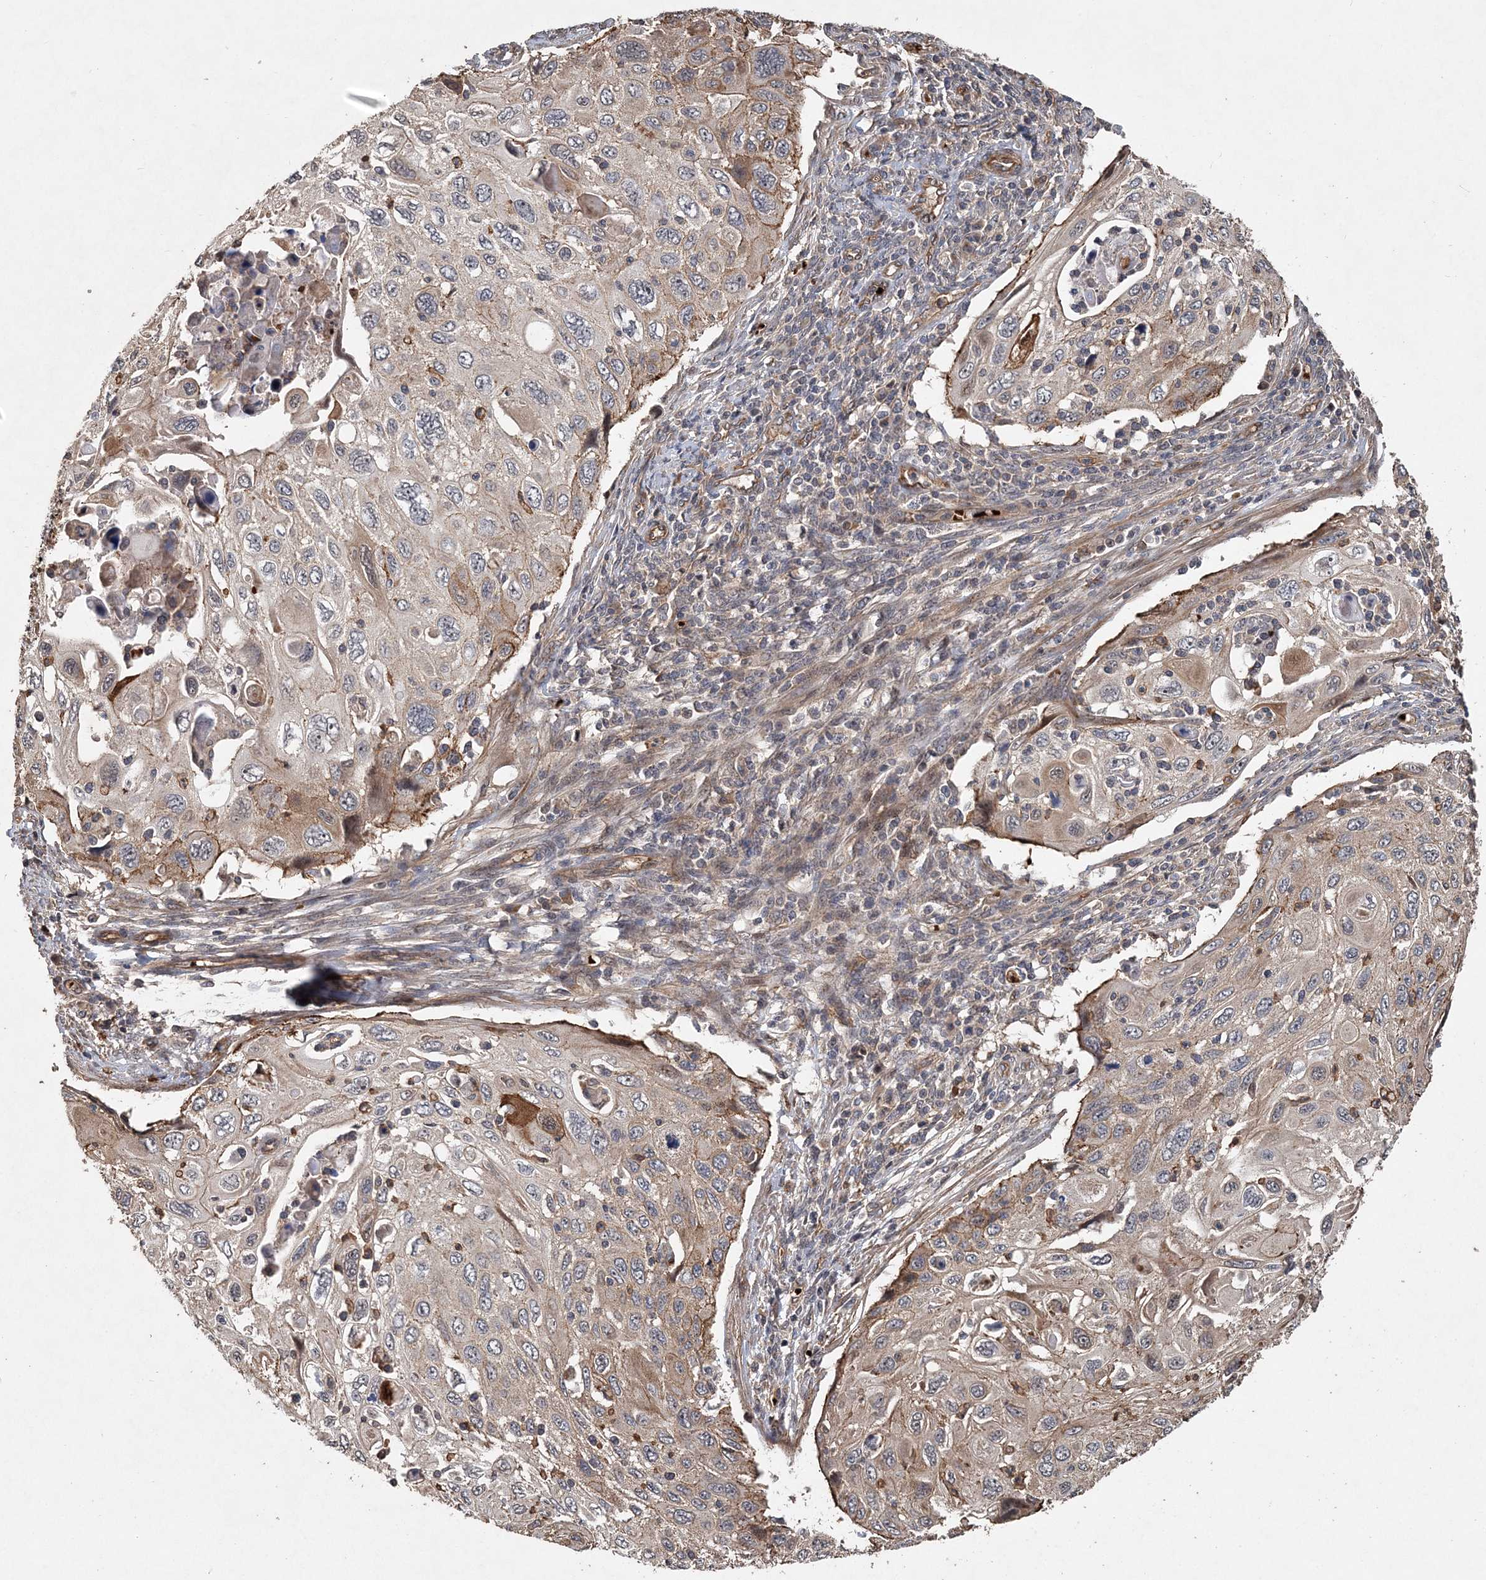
{"staining": {"intensity": "moderate", "quantity": ">75%", "location": "cytoplasmic/membranous"}, "tissue": "cervical cancer", "cell_type": "Tumor cells", "image_type": "cancer", "snomed": [{"axis": "morphology", "description": "Squamous cell carcinoma, NOS"}, {"axis": "topography", "description": "Cervix"}], "caption": "This histopathology image reveals squamous cell carcinoma (cervical) stained with immunohistochemistry to label a protein in brown. The cytoplasmic/membranous of tumor cells show moderate positivity for the protein. Nuclei are counter-stained blue.", "gene": "HYCC2", "patient": {"sex": "female", "age": 70}}